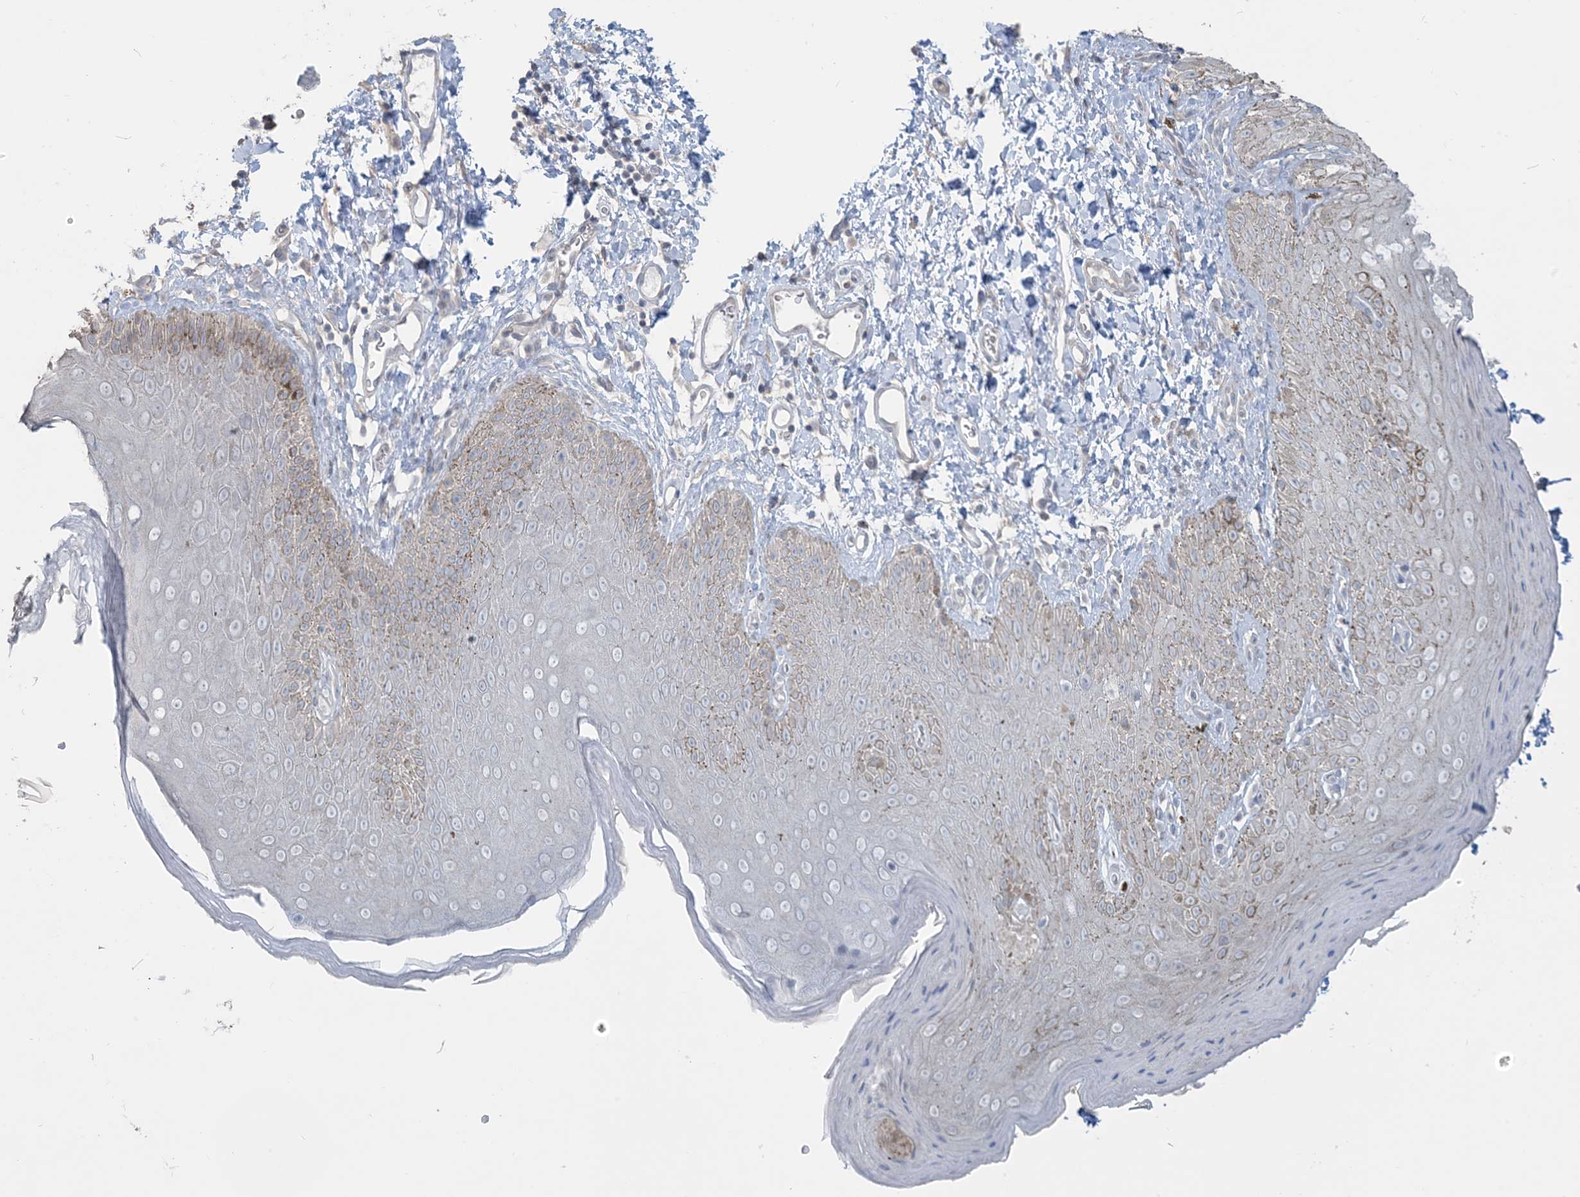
{"staining": {"intensity": "weak", "quantity": "25%-75%", "location": "cytoplasmic/membranous"}, "tissue": "skin", "cell_type": "Epidermal cells", "image_type": "normal", "snomed": [{"axis": "morphology", "description": "Normal tissue, NOS"}, {"axis": "topography", "description": "Anal"}], "caption": "Immunohistochemistry of unremarkable human skin reveals low levels of weak cytoplasmic/membranous expression in approximately 25%-75% of epidermal cells.", "gene": "NPHS2", "patient": {"sex": "male", "age": 44}}